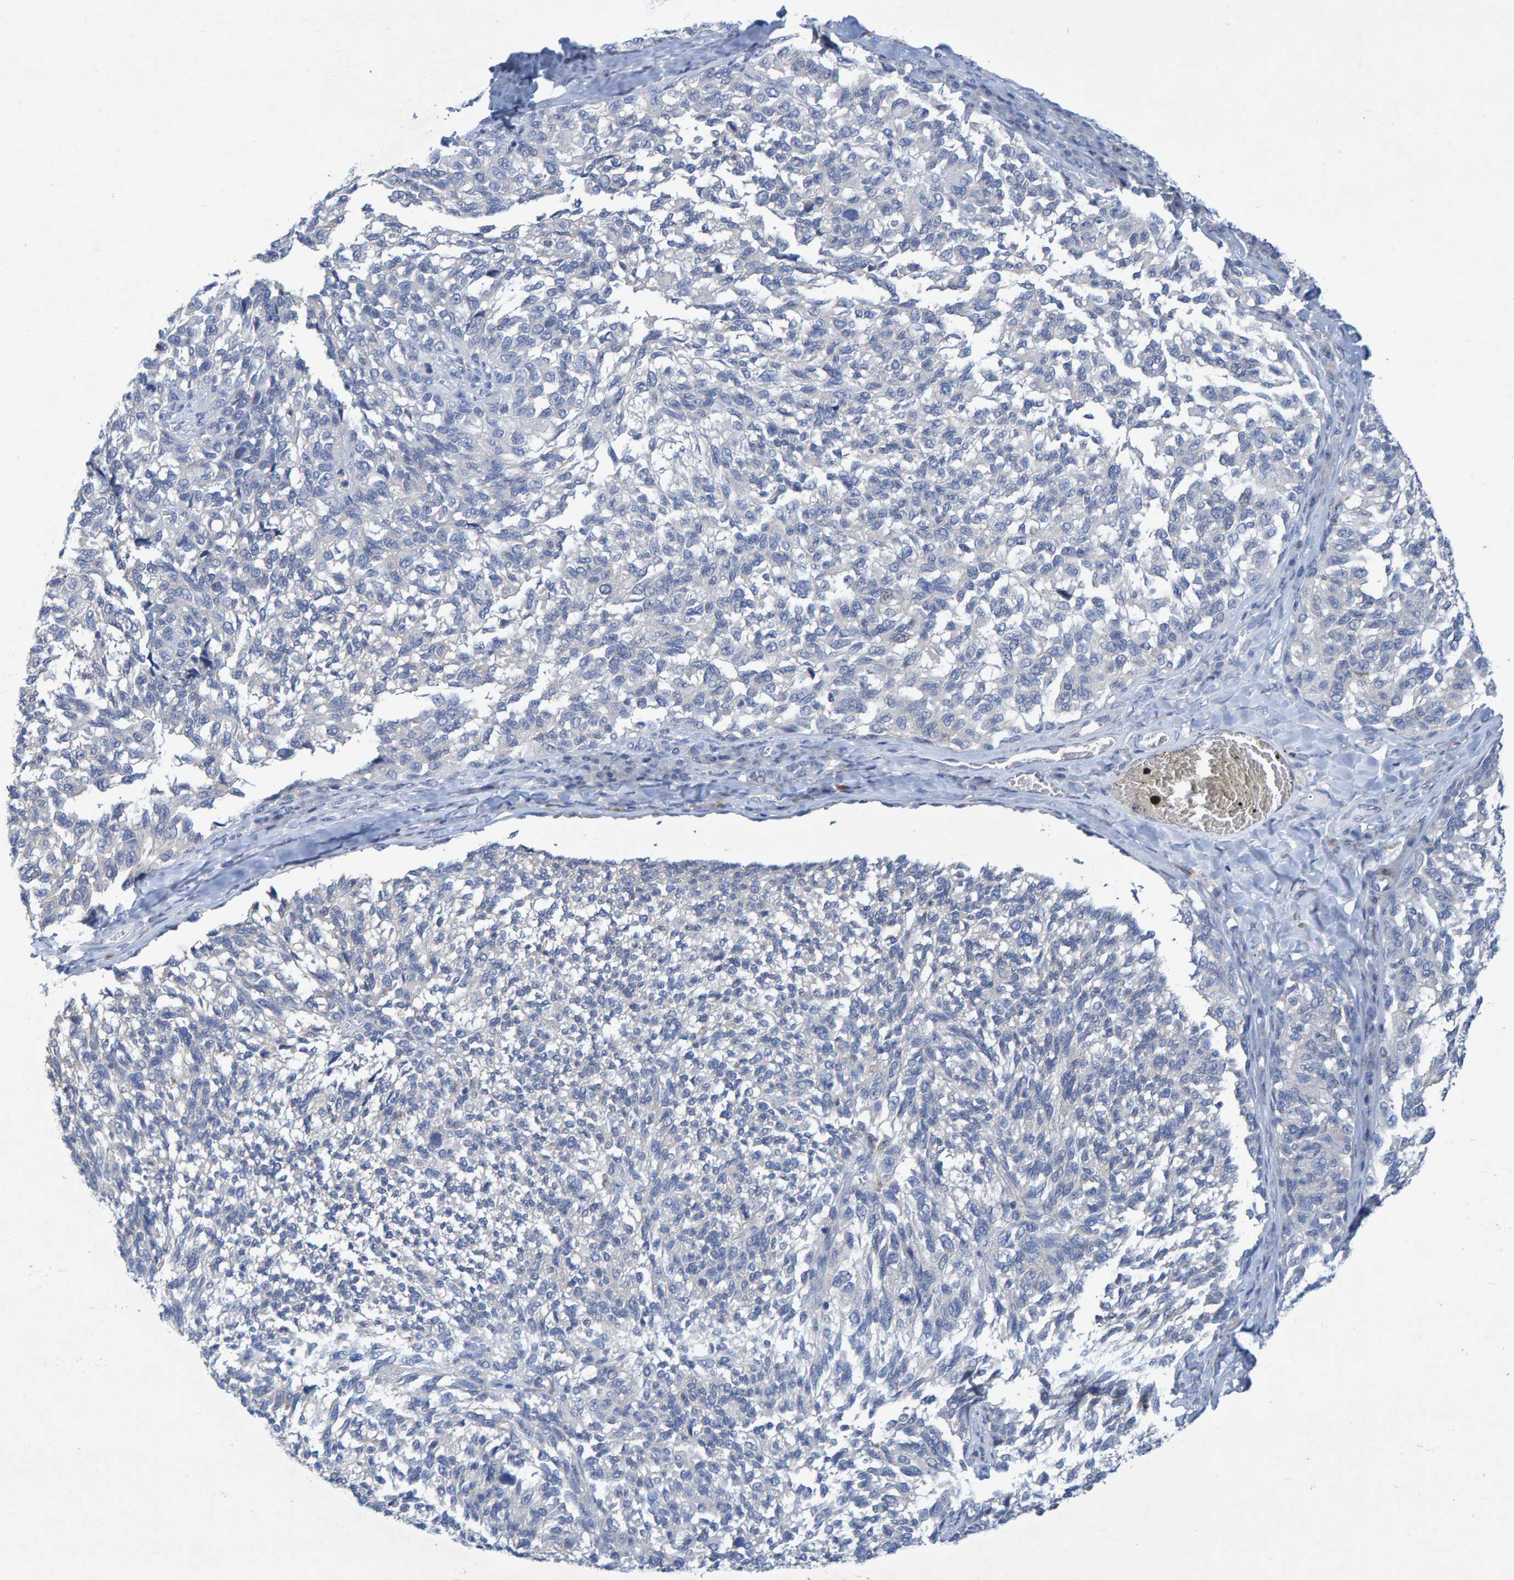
{"staining": {"intensity": "negative", "quantity": "none", "location": "none"}, "tissue": "melanoma", "cell_type": "Tumor cells", "image_type": "cancer", "snomed": [{"axis": "morphology", "description": "Malignant melanoma, NOS"}, {"axis": "topography", "description": "Skin"}], "caption": "The image demonstrates no staining of tumor cells in malignant melanoma.", "gene": "ALAD", "patient": {"sex": "female", "age": 73}}